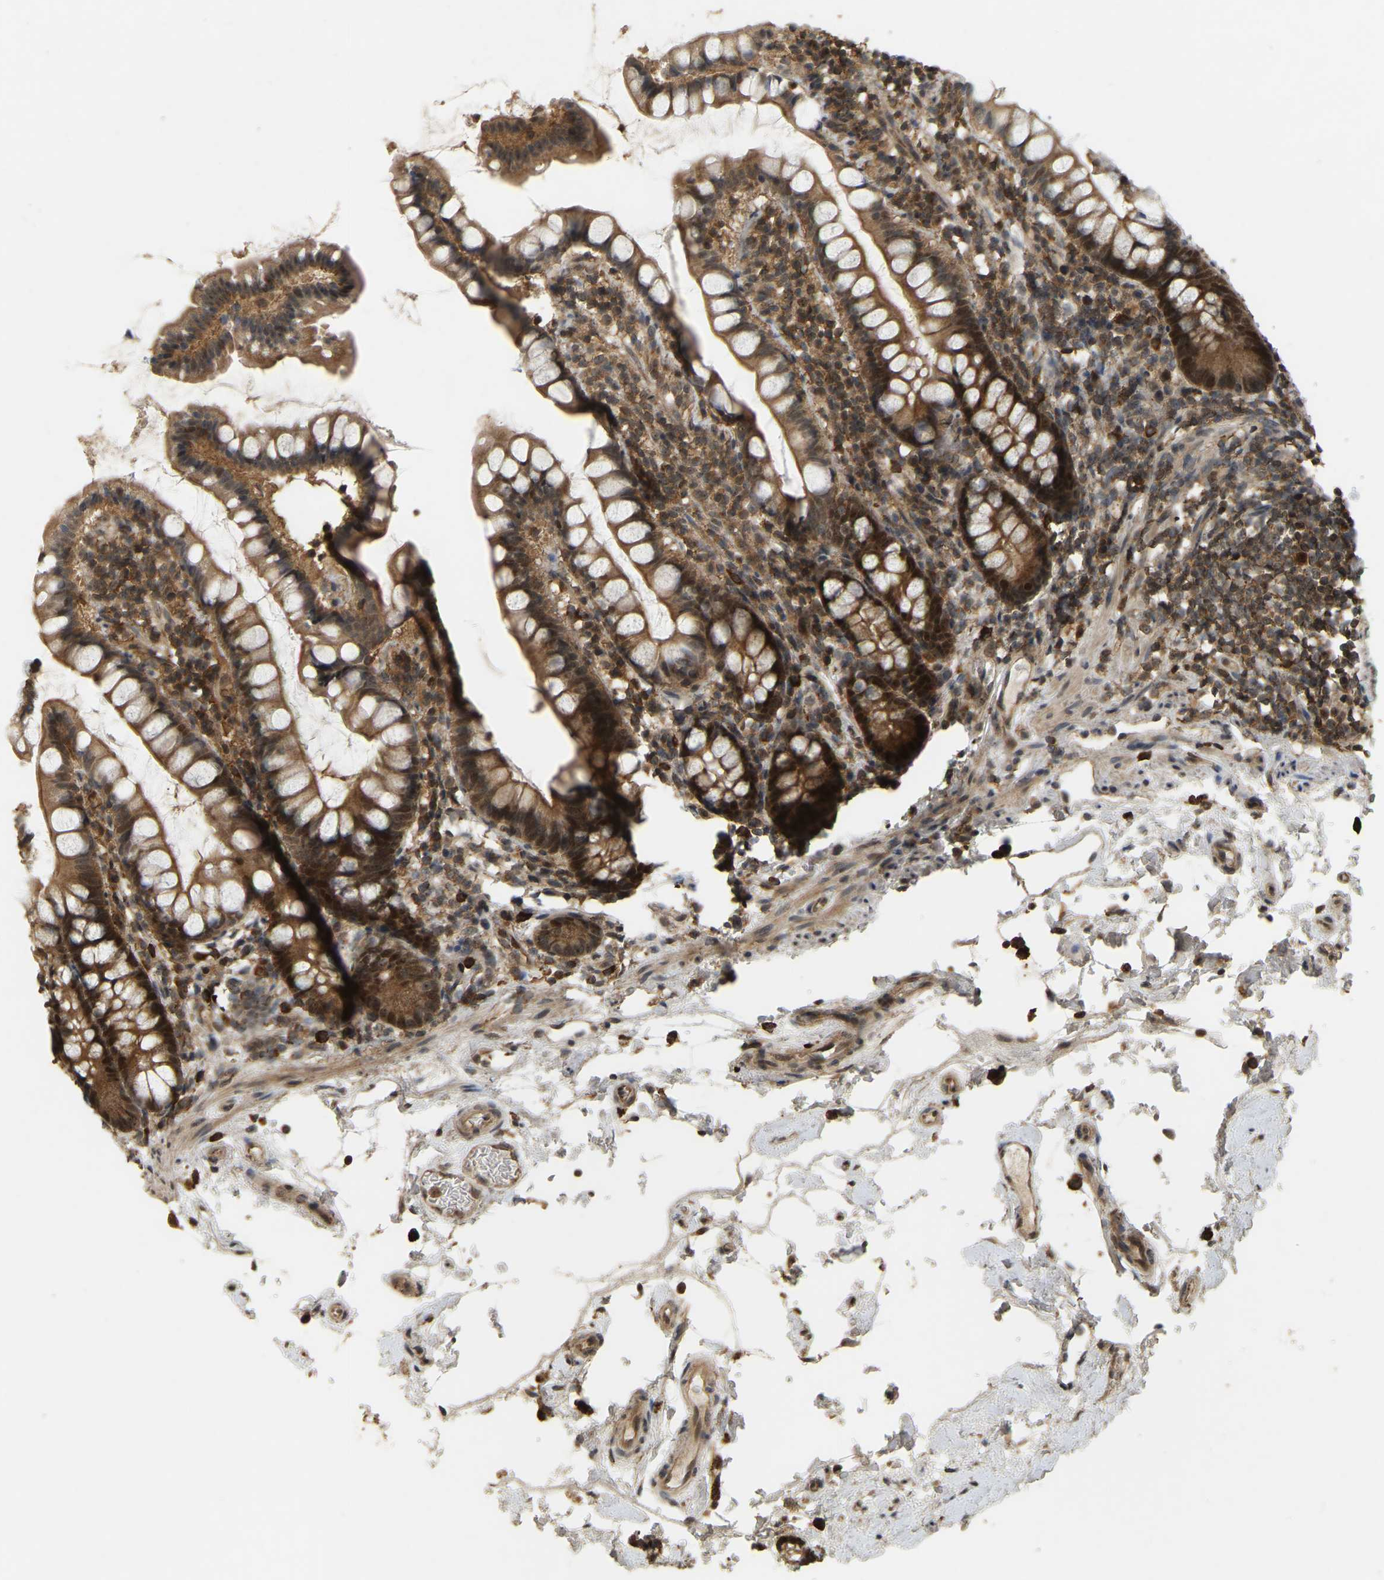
{"staining": {"intensity": "moderate", "quantity": ">75%", "location": "cytoplasmic/membranous,nuclear"}, "tissue": "small intestine", "cell_type": "Glandular cells", "image_type": "normal", "snomed": [{"axis": "morphology", "description": "Normal tissue, NOS"}, {"axis": "topography", "description": "Small intestine"}], "caption": "Human small intestine stained with a brown dye reveals moderate cytoplasmic/membranous,nuclear positive expression in approximately >75% of glandular cells.", "gene": "BRF2", "patient": {"sex": "female", "age": 84}}